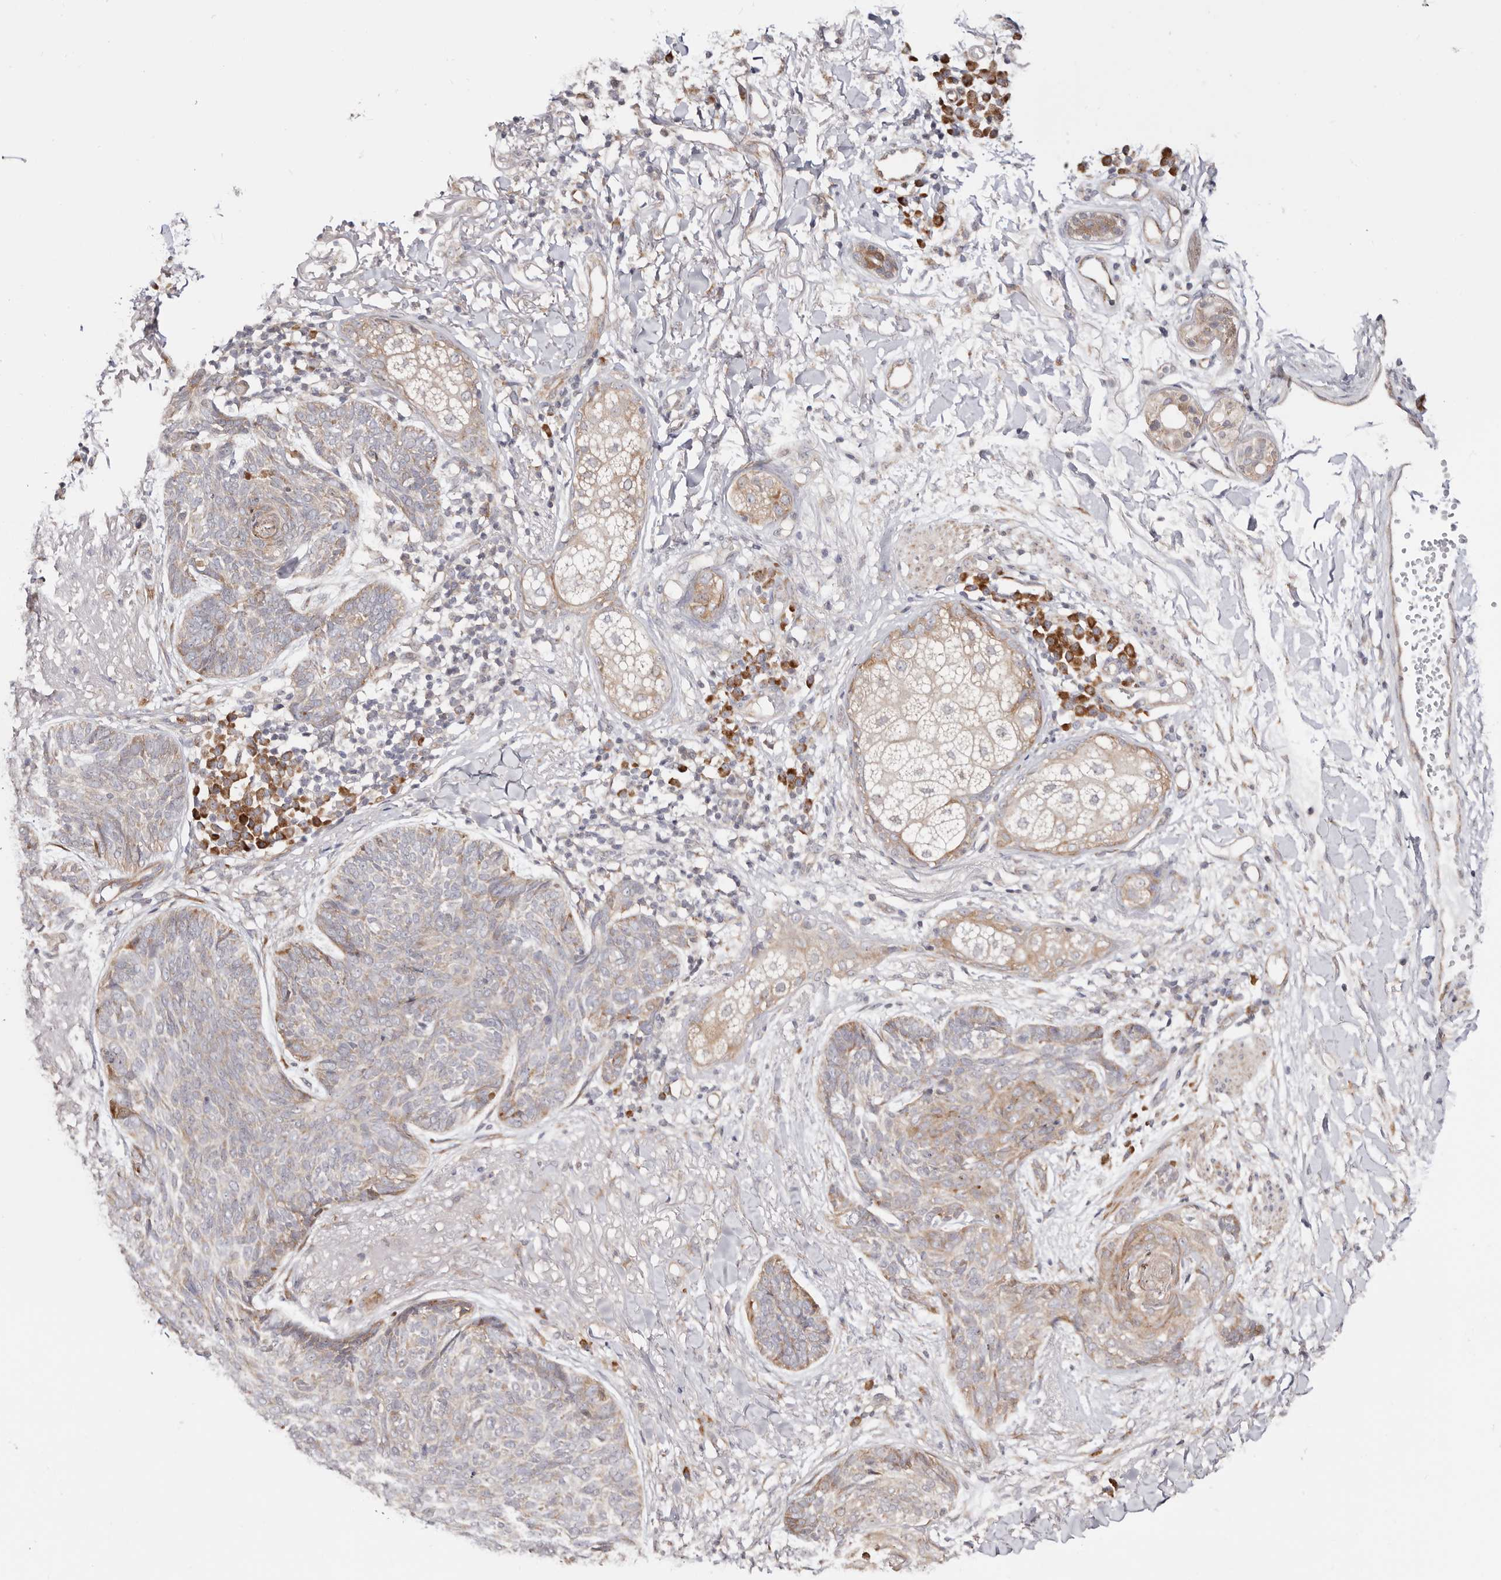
{"staining": {"intensity": "weak", "quantity": "25%-75%", "location": "cytoplasmic/membranous"}, "tissue": "skin cancer", "cell_type": "Tumor cells", "image_type": "cancer", "snomed": [{"axis": "morphology", "description": "Basal cell carcinoma"}, {"axis": "topography", "description": "Skin"}], "caption": "DAB (3,3'-diaminobenzidine) immunohistochemical staining of skin basal cell carcinoma exhibits weak cytoplasmic/membranous protein expression in approximately 25%-75% of tumor cells.", "gene": "BCL2L15", "patient": {"sex": "male", "age": 85}}